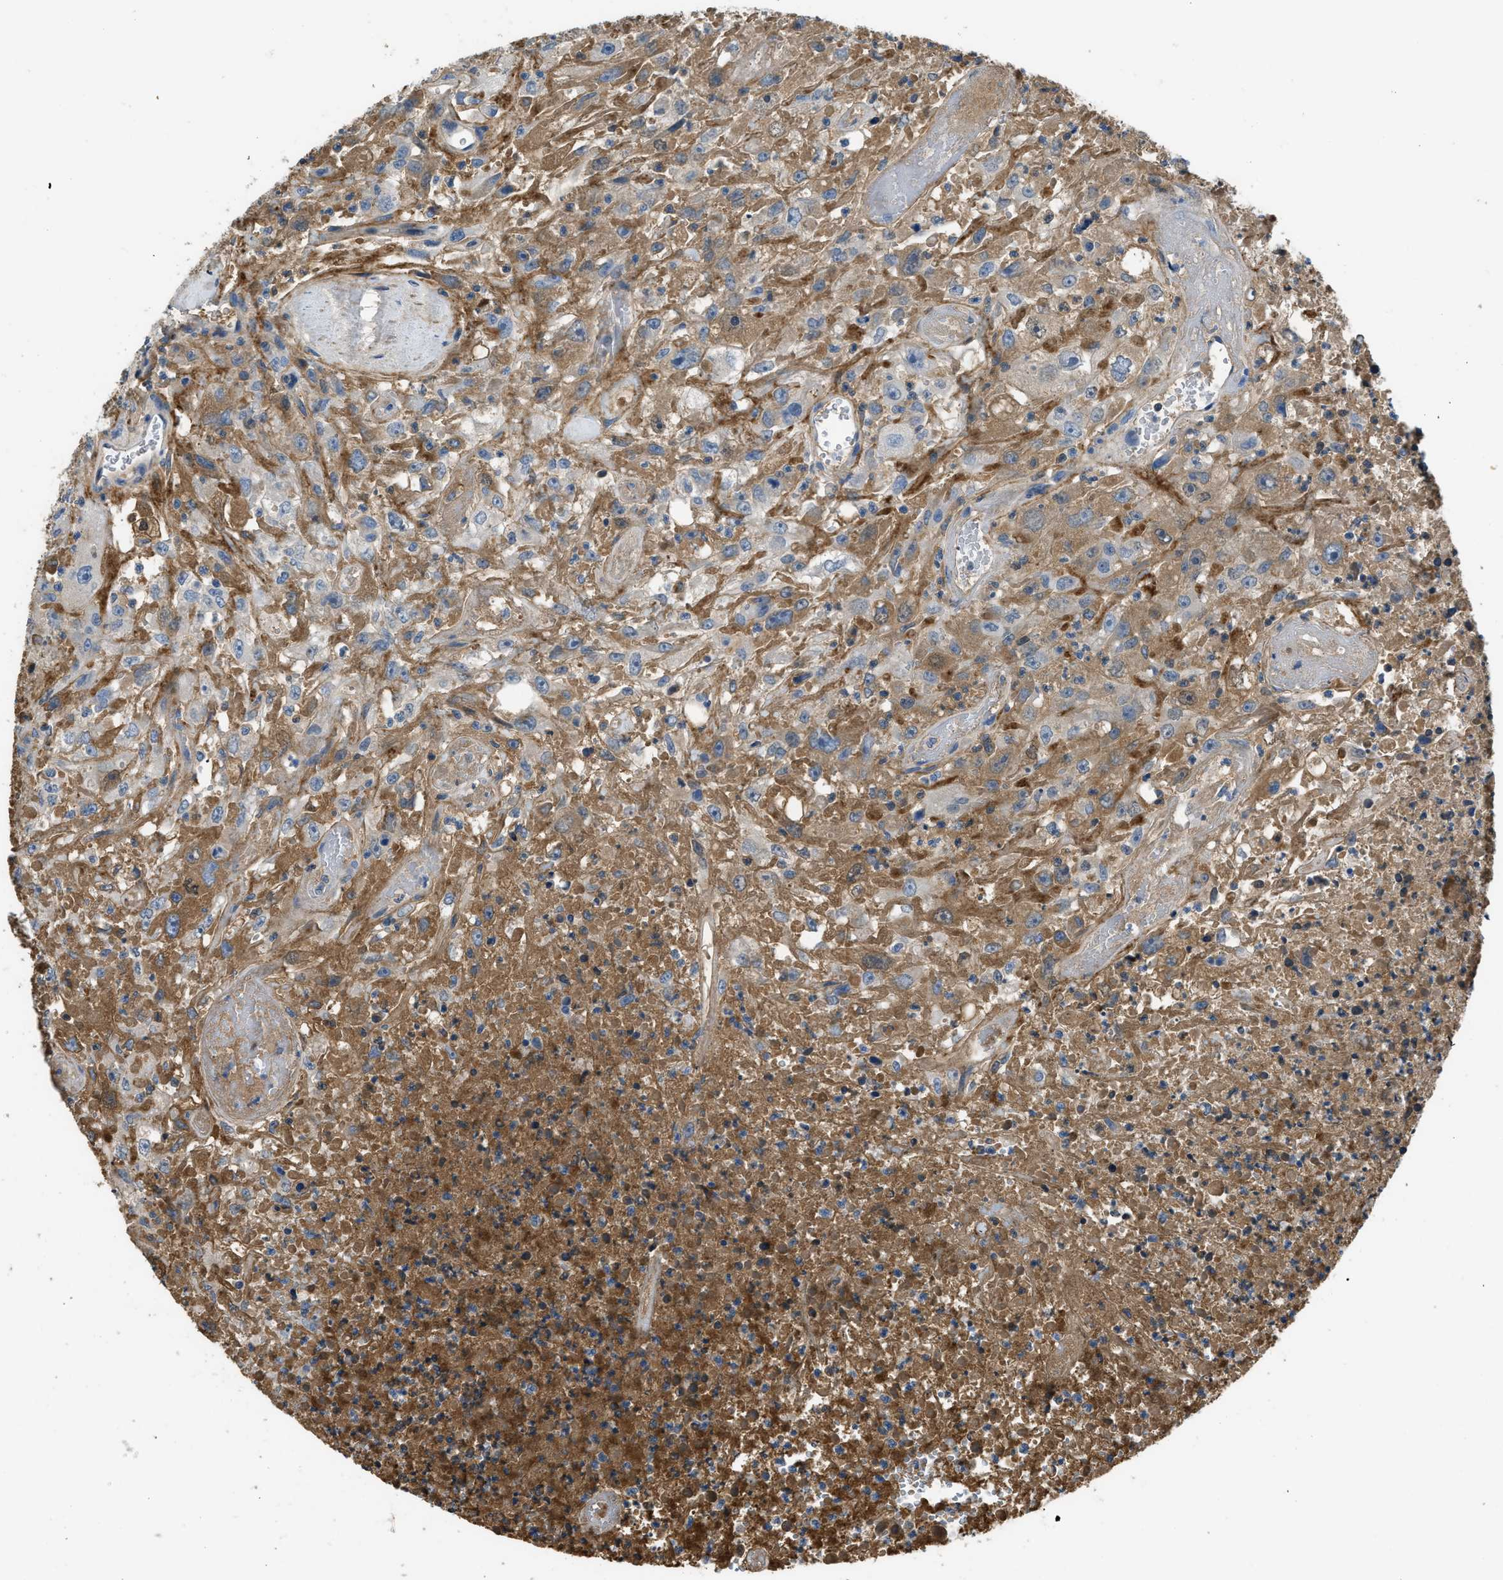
{"staining": {"intensity": "moderate", "quantity": "<25%", "location": "cytoplasmic/membranous"}, "tissue": "urothelial cancer", "cell_type": "Tumor cells", "image_type": "cancer", "snomed": [{"axis": "morphology", "description": "Urothelial carcinoma, High grade"}, {"axis": "topography", "description": "Urinary bladder"}], "caption": "DAB (3,3'-diaminobenzidine) immunohistochemical staining of human high-grade urothelial carcinoma demonstrates moderate cytoplasmic/membranous protein positivity in about <25% of tumor cells.", "gene": "STC1", "patient": {"sex": "male", "age": 46}}